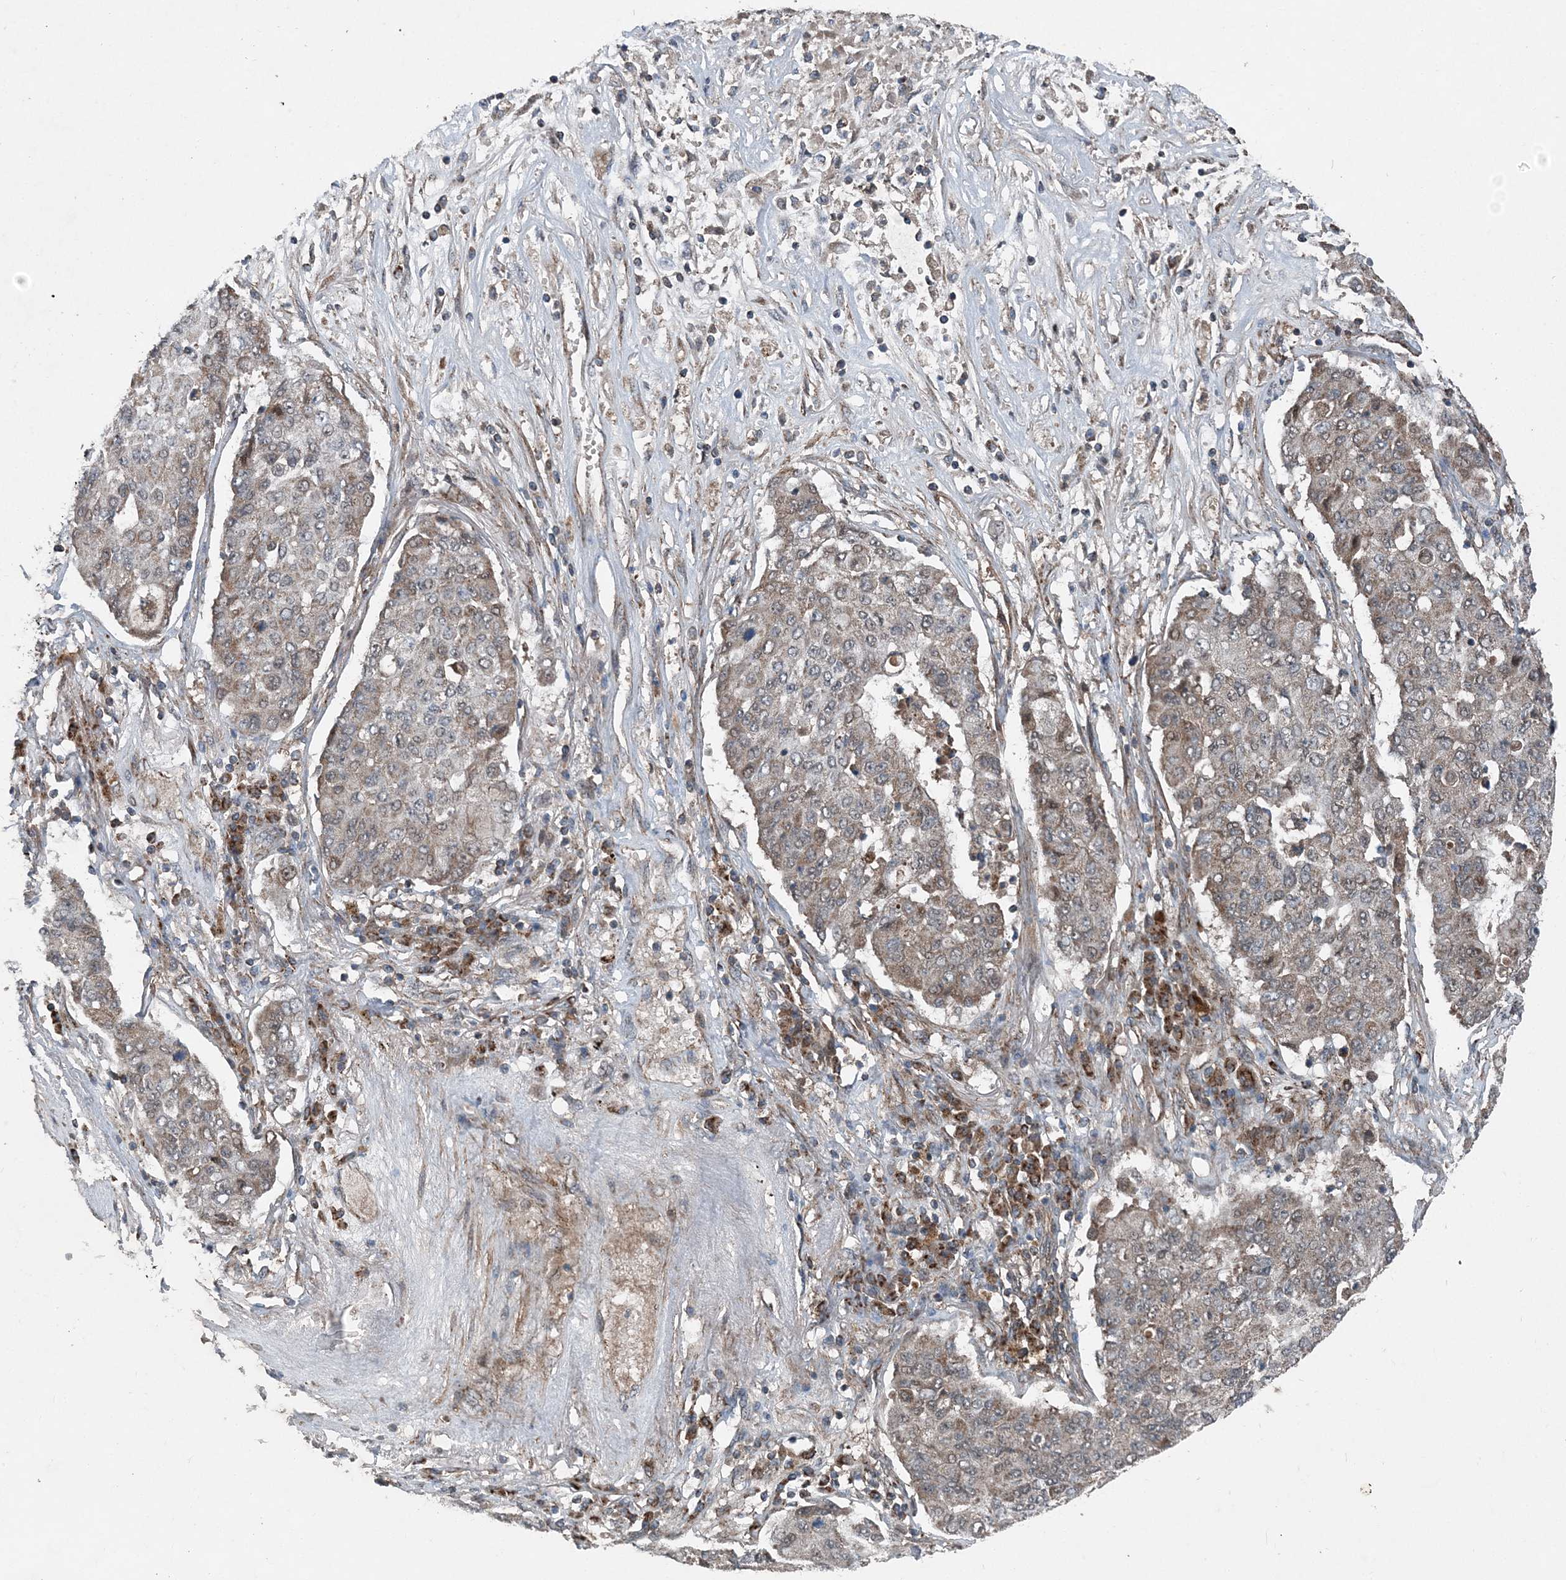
{"staining": {"intensity": "weak", "quantity": "25%-75%", "location": "cytoplasmic/membranous"}, "tissue": "lung cancer", "cell_type": "Tumor cells", "image_type": "cancer", "snomed": [{"axis": "morphology", "description": "Squamous cell carcinoma, NOS"}, {"axis": "topography", "description": "Lung"}], "caption": "IHC of human lung cancer exhibits low levels of weak cytoplasmic/membranous staining in about 25%-75% of tumor cells.", "gene": "NDUFA2", "patient": {"sex": "male", "age": 74}}